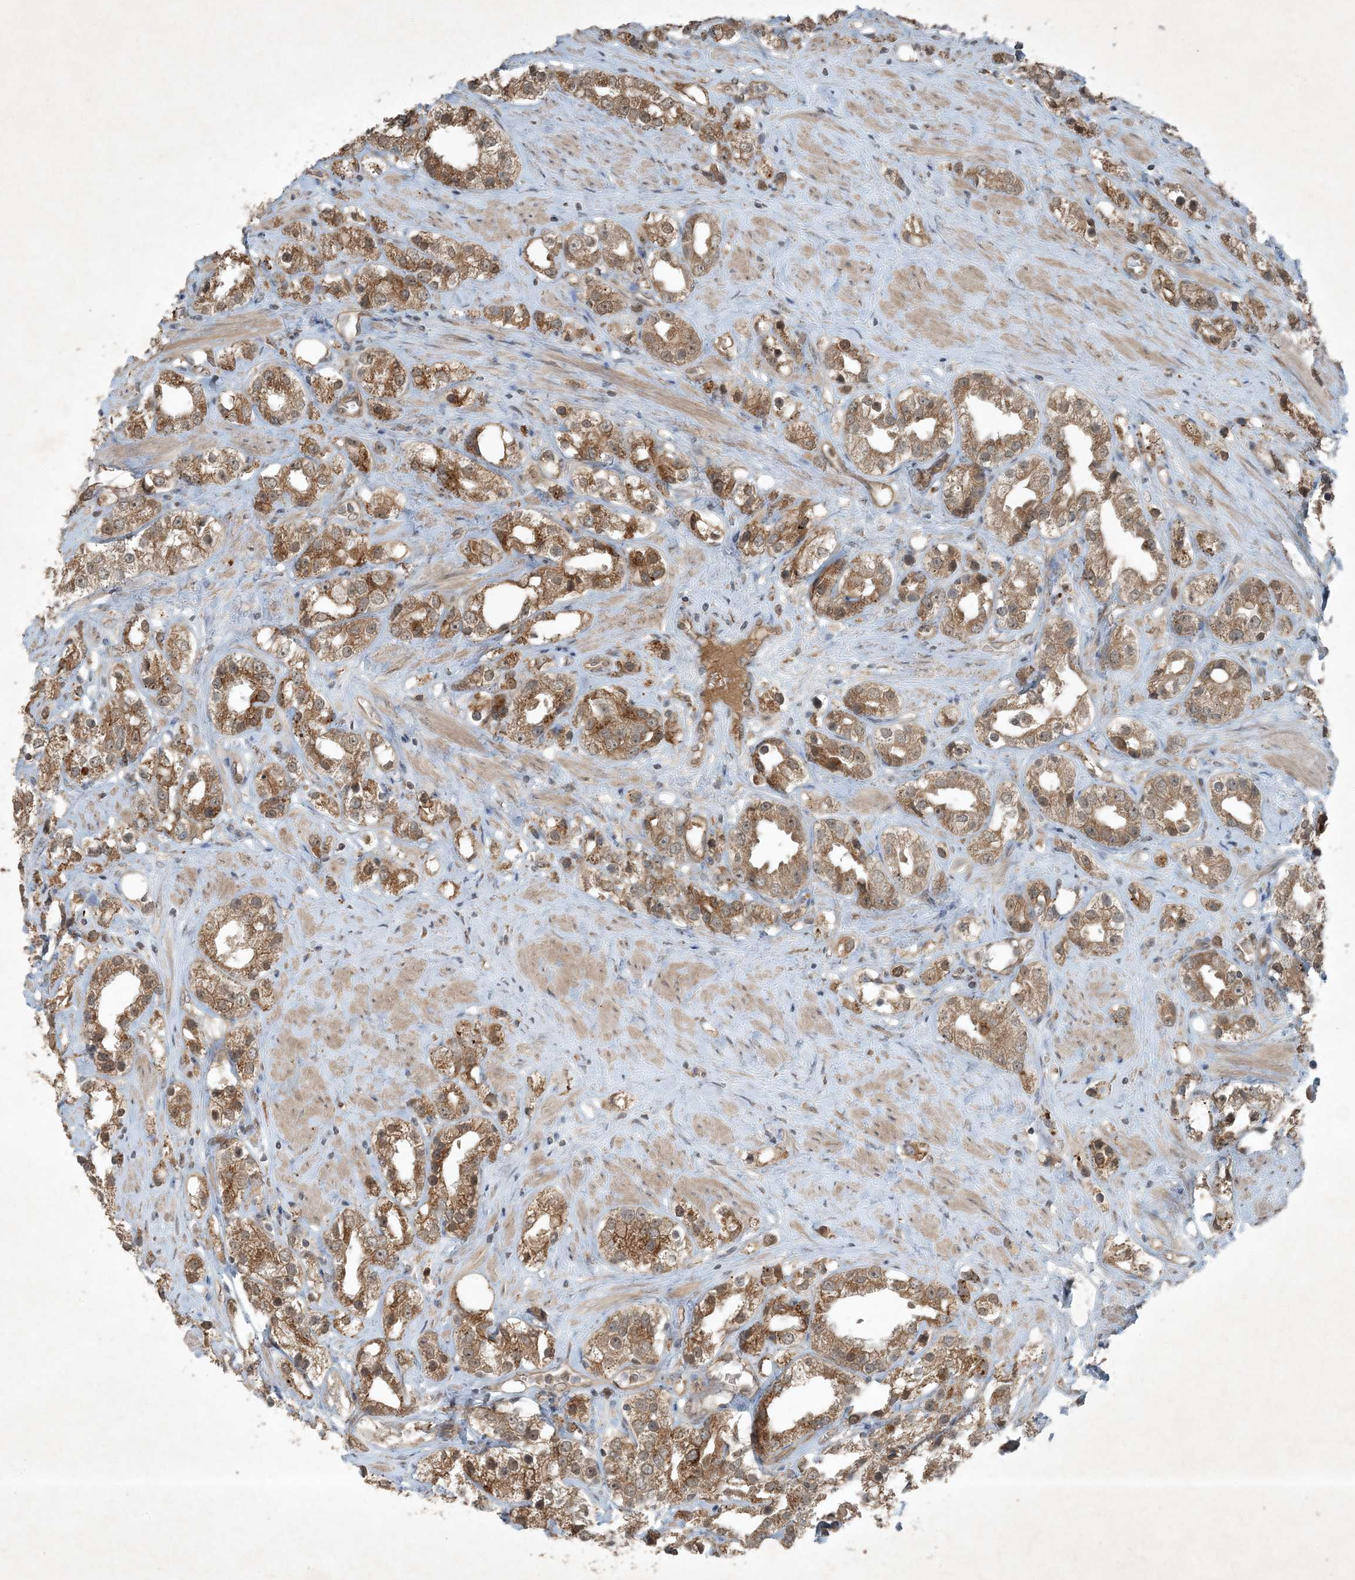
{"staining": {"intensity": "moderate", "quantity": ">75%", "location": "cytoplasmic/membranous"}, "tissue": "prostate cancer", "cell_type": "Tumor cells", "image_type": "cancer", "snomed": [{"axis": "morphology", "description": "Adenocarcinoma, NOS"}, {"axis": "topography", "description": "Prostate"}], "caption": "Prostate cancer stained with a protein marker demonstrates moderate staining in tumor cells.", "gene": "MDN1", "patient": {"sex": "male", "age": 79}}